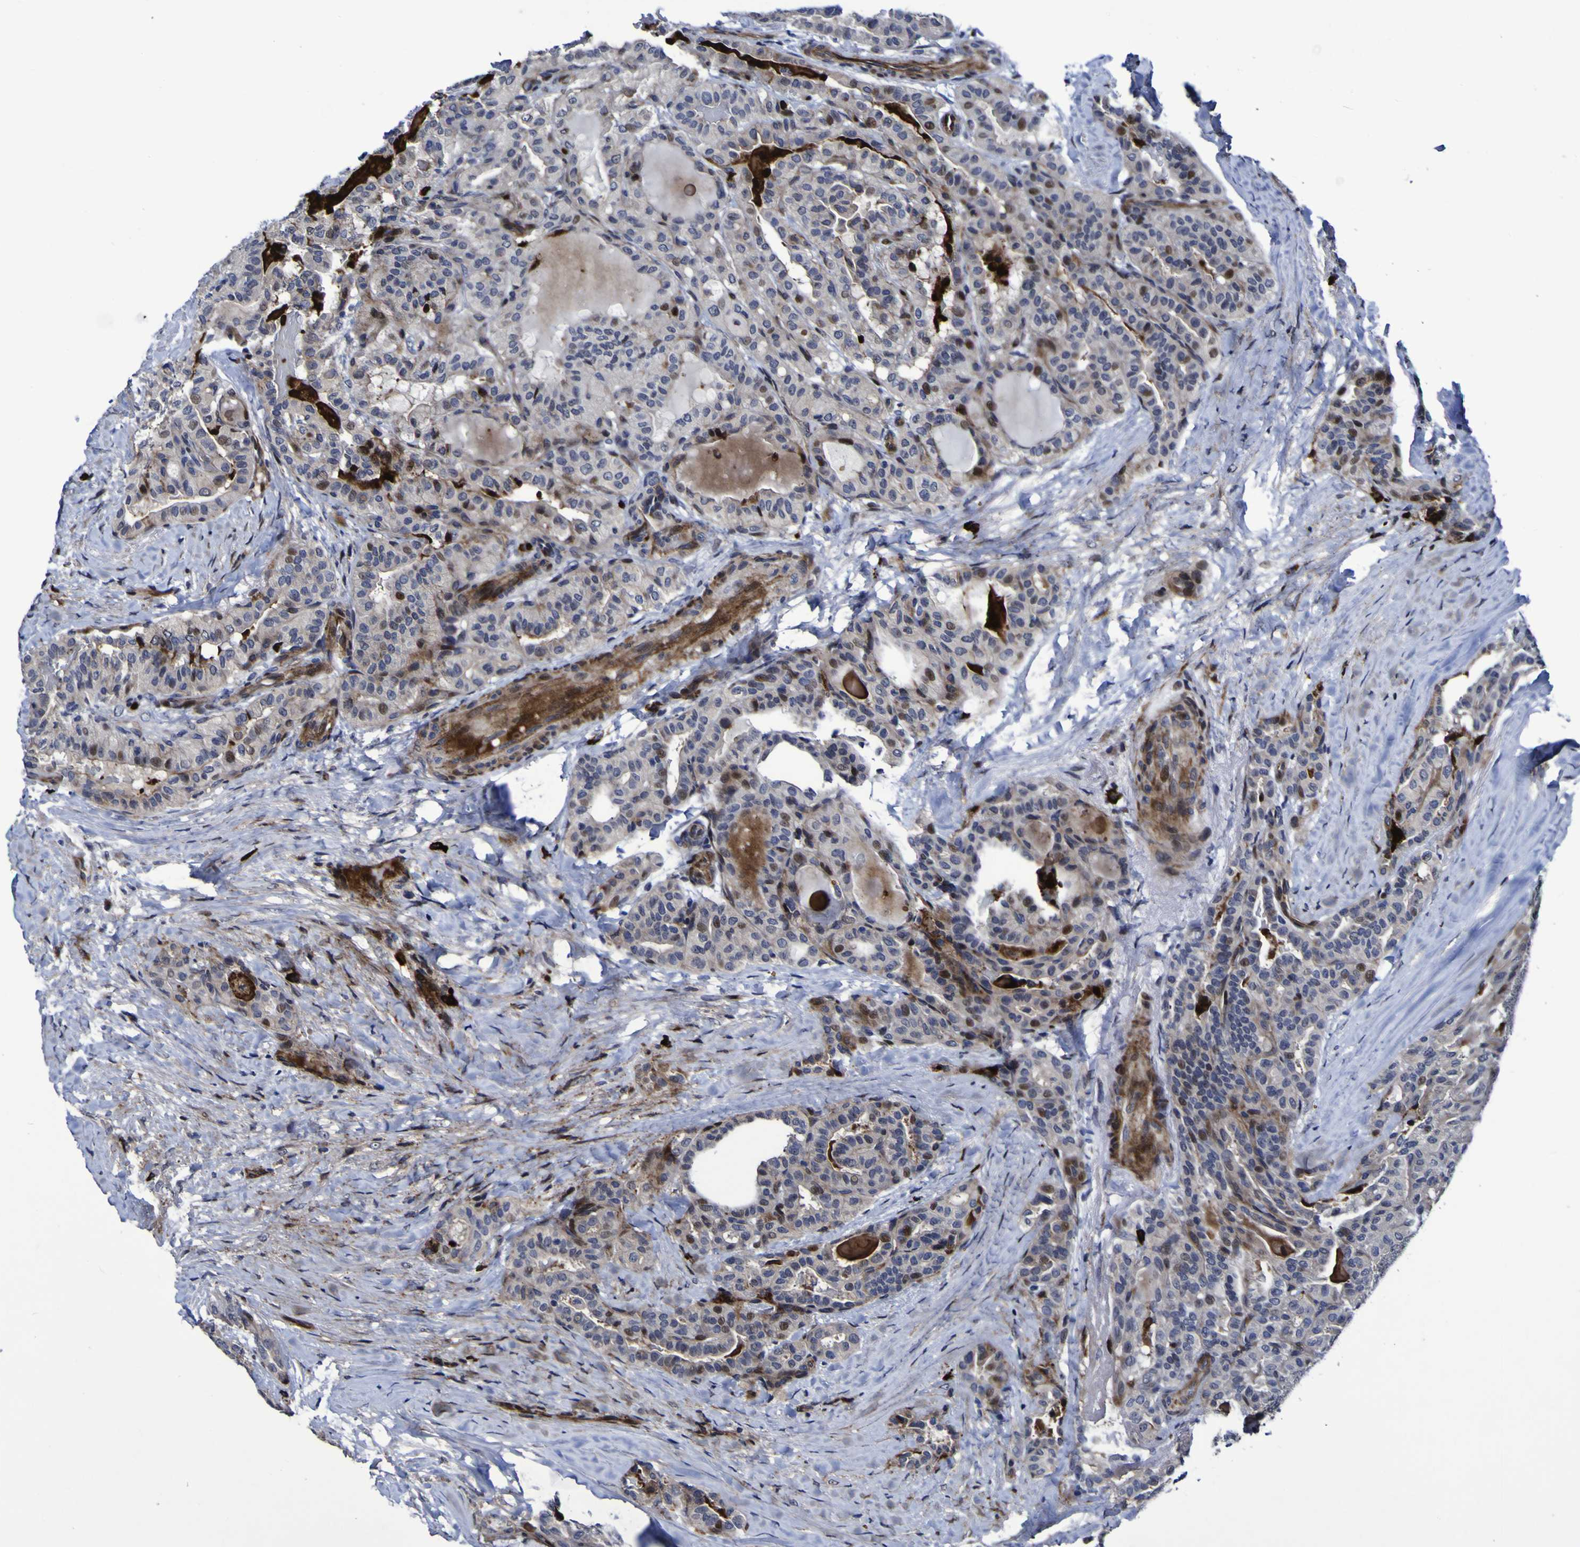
{"staining": {"intensity": "moderate", "quantity": "25%-75%", "location": "cytoplasmic/membranous,nuclear"}, "tissue": "thyroid cancer", "cell_type": "Tumor cells", "image_type": "cancer", "snomed": [{"axis": "morphology", "description": "Papillary adenocarcinoma, NOS"}, {"axis": "topography", "description": "Thyroid gland"}], "caption": "A medium amount of moderate cytoplasmic/membranous and nuclear staining is present in about 25%-75% of tumor cells in papillary adenocarcinoma (thyroid) tissue.", "gene": "MGLL", "patient": {"sex": "male", "age": 77}}